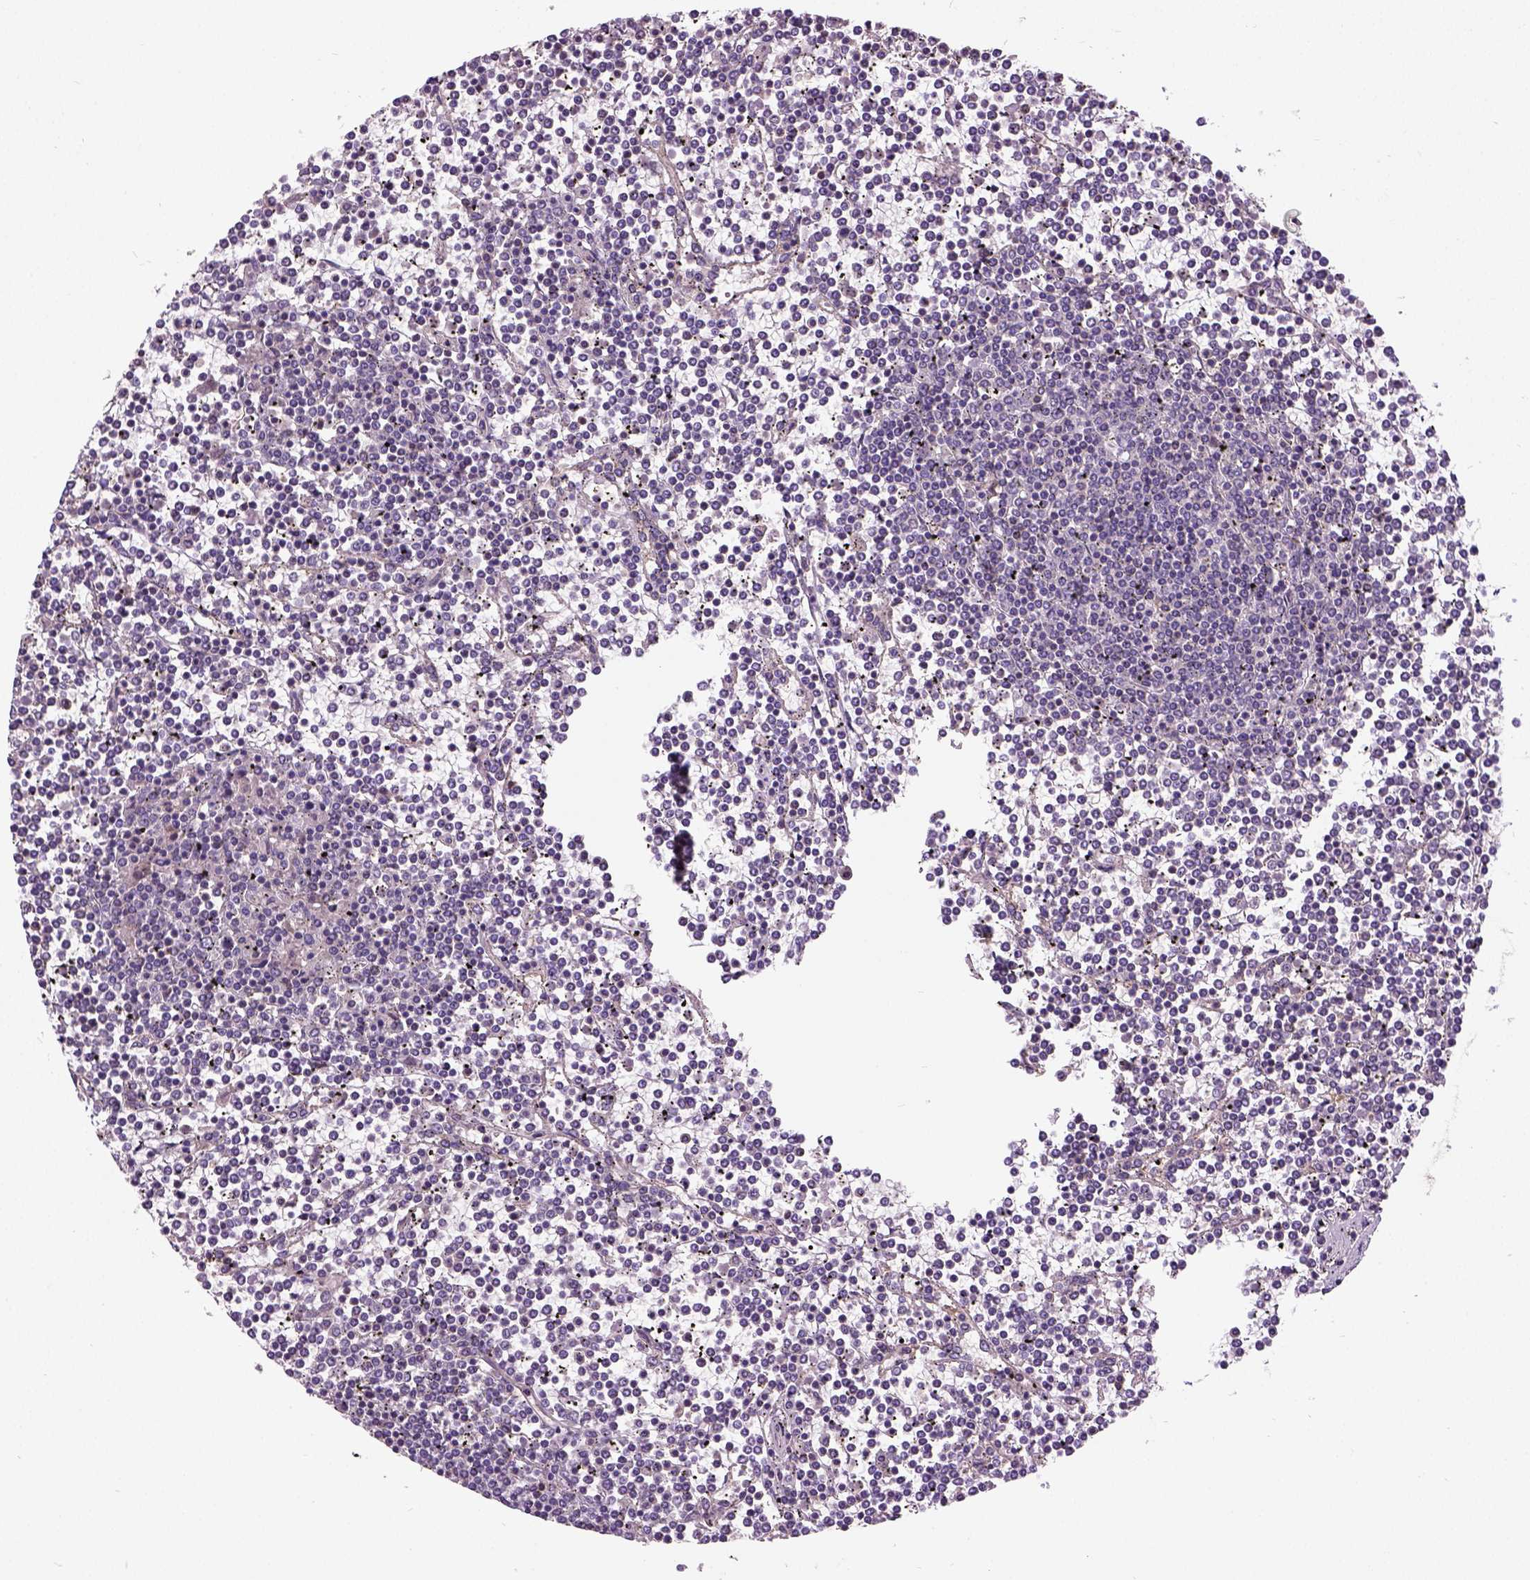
{"staining": {"intensity": "weak", "quantity": "<25%", "location": "cytoplasmic/membranous"}, "tissue": "lymphoma", "cell_type": "Tumor cells", "image_type": "cancer", "snomed": [{"axis": "morphology", "description": "Malignant lymphoma, non-Hodgkin's type, Low grade"}, {"axis": "topography", "description": "Spleen"}], "caption": "Lymphoma was stained to show a protein in brown. There is no significant expression in tumor cells. Nuclei are stained in blue.", "gene": "CRACR2A", "patient": {"sex": "female", "age": 19}}